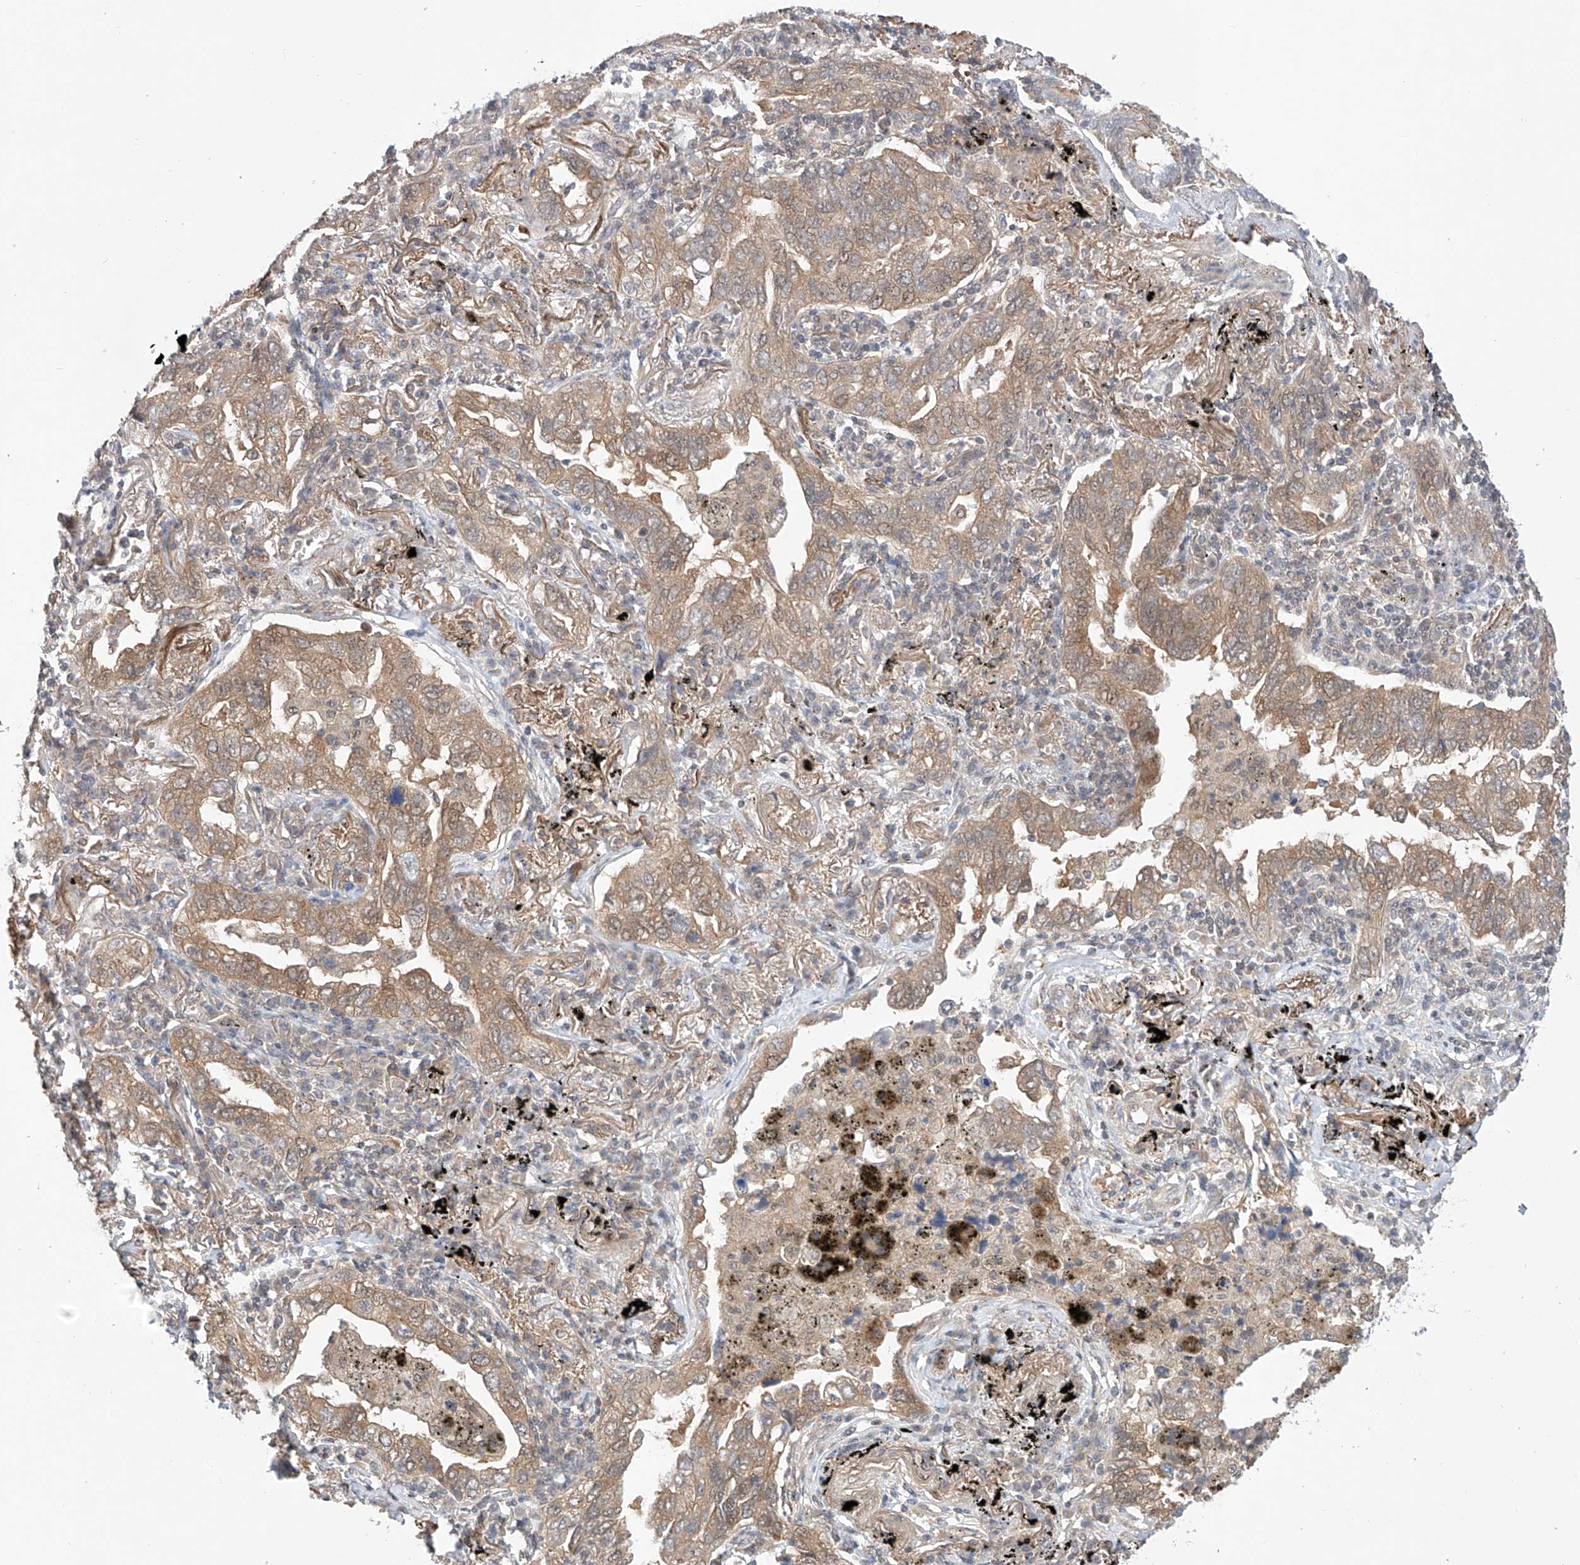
{"staining": {"intensity": "weak", "quantity": ">75%", "location": "cytoplasmic/membranous"}, "tissue": "lung cancer", "cell_type": "Tumor cells", "image_type": "cancer", "snomed": [{"axis": "morphology", "description": "Adenocarcinoma, NOS"}, {"axis": "topography", "description": "Lung"}], "caption": "Immunohistochemical staining of human lung cancer (adenocarcinoma) displays weak cytoplasmic/membranous protein positivity in approximately >75% of tumor cells.", "gene": "TSR2", "patient": {"sex": "male", "age": 65}}